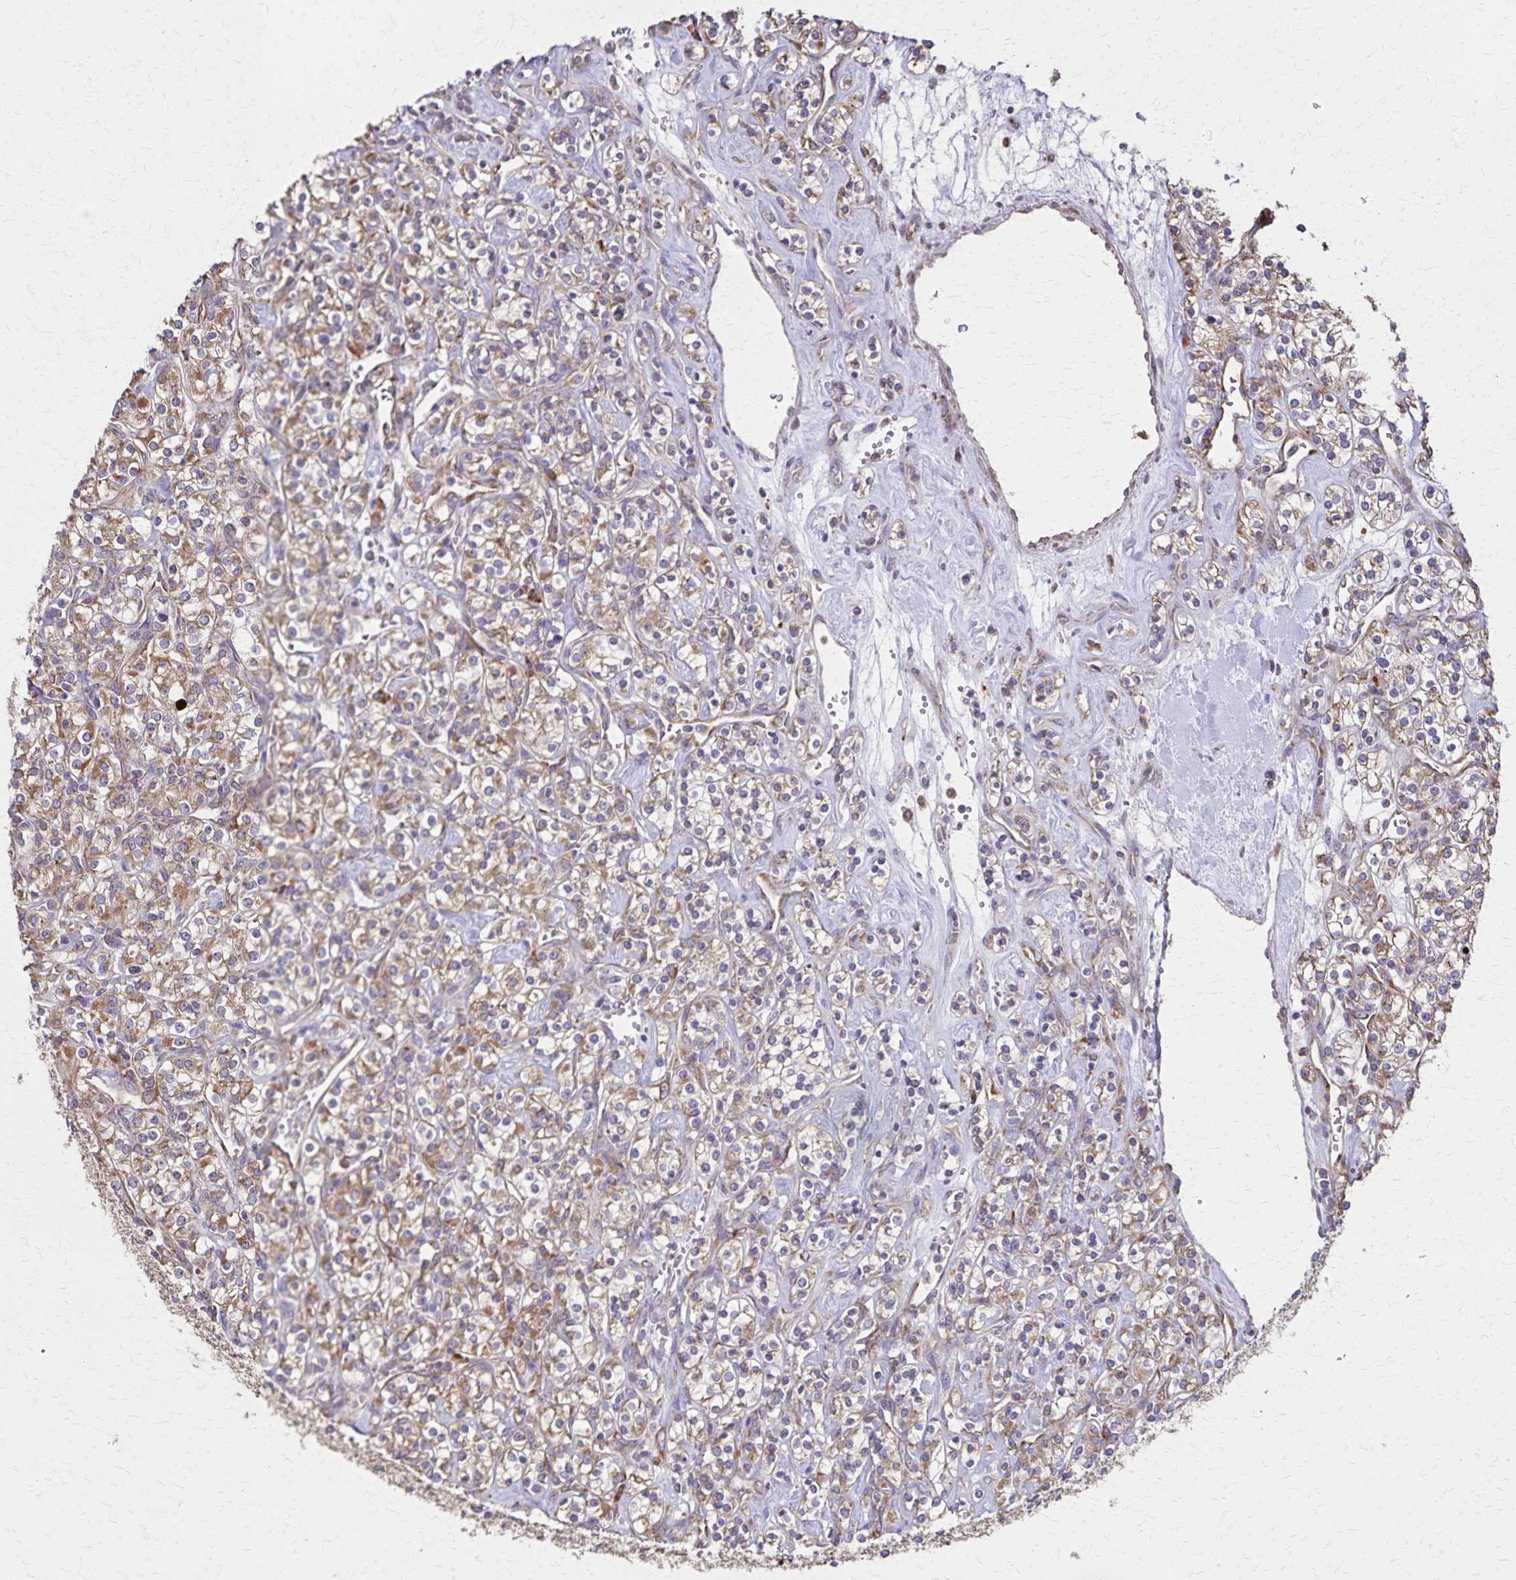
{"staining": {"intensity": "moderate", "quantity": ">75%", "location": "cytoplasmic/membranous"}, "tissue": "renal cancer", "cell_type": "Tumor cells", "image_type": "cancer", "snomed": [{"axis": "morphology", "description": "Adenocarcinoma, NOS"}, {"axis": "topography", "description": "Kidney"}], "caption": "Immunohistochemistry (DAB (3,3'-diaminobenzidine)) staining of renal cancer exhibits moderate cytoplasmic/membranous protein expression in about >75% of tumor cells.", "gene": "RNF10", "patient": {"sex": "male", "age": 77}}